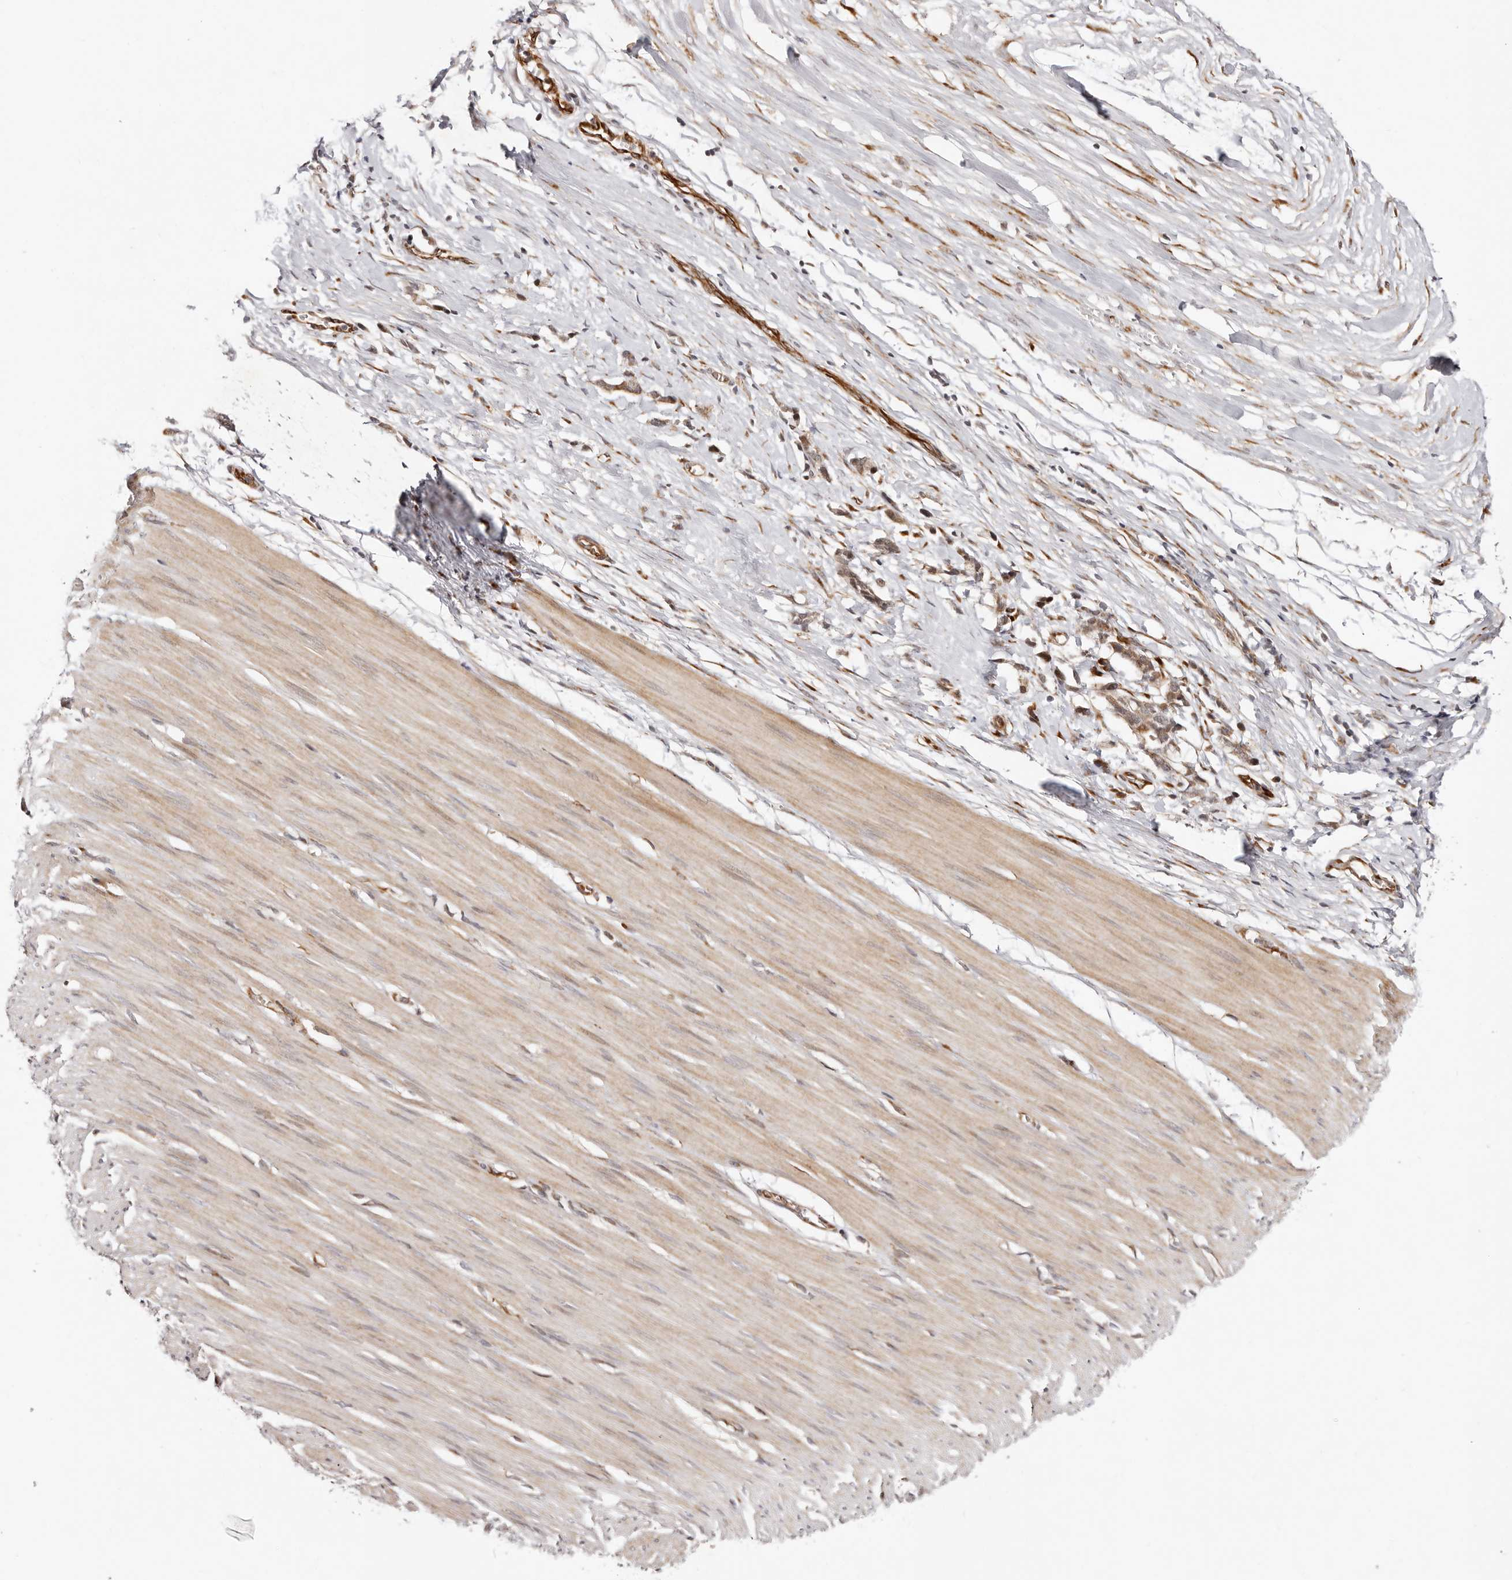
{"staining": {"intensity": "weak", "quantity": "25%-75%", "location": "cytoplasmic/membranous"}, "tissue": "smooth muscle", "cell_type": "Smooth muscle cells", "image_type": "normal", "snomed": [{"axis": "morphology", "description": "Normal tissue, NOS"}, {"axis": "morphology", "description": "Adenocarcinoma, NOS"}, {"axis": "topography", "description": "Colon"}, {"axis": "topography", "description": "Peripheral nerve tissue"}], "caption": "DAB (3,3'-diaminobenzidine) immunohistochemical staining of unremarkable human smooth muscle displays weak cytoplasmic/membranous protein staining in about 25%-75% of smooth muscle cells.", "gene": "BCL2L15", "patient": {"sex": "male", "age": 14}}